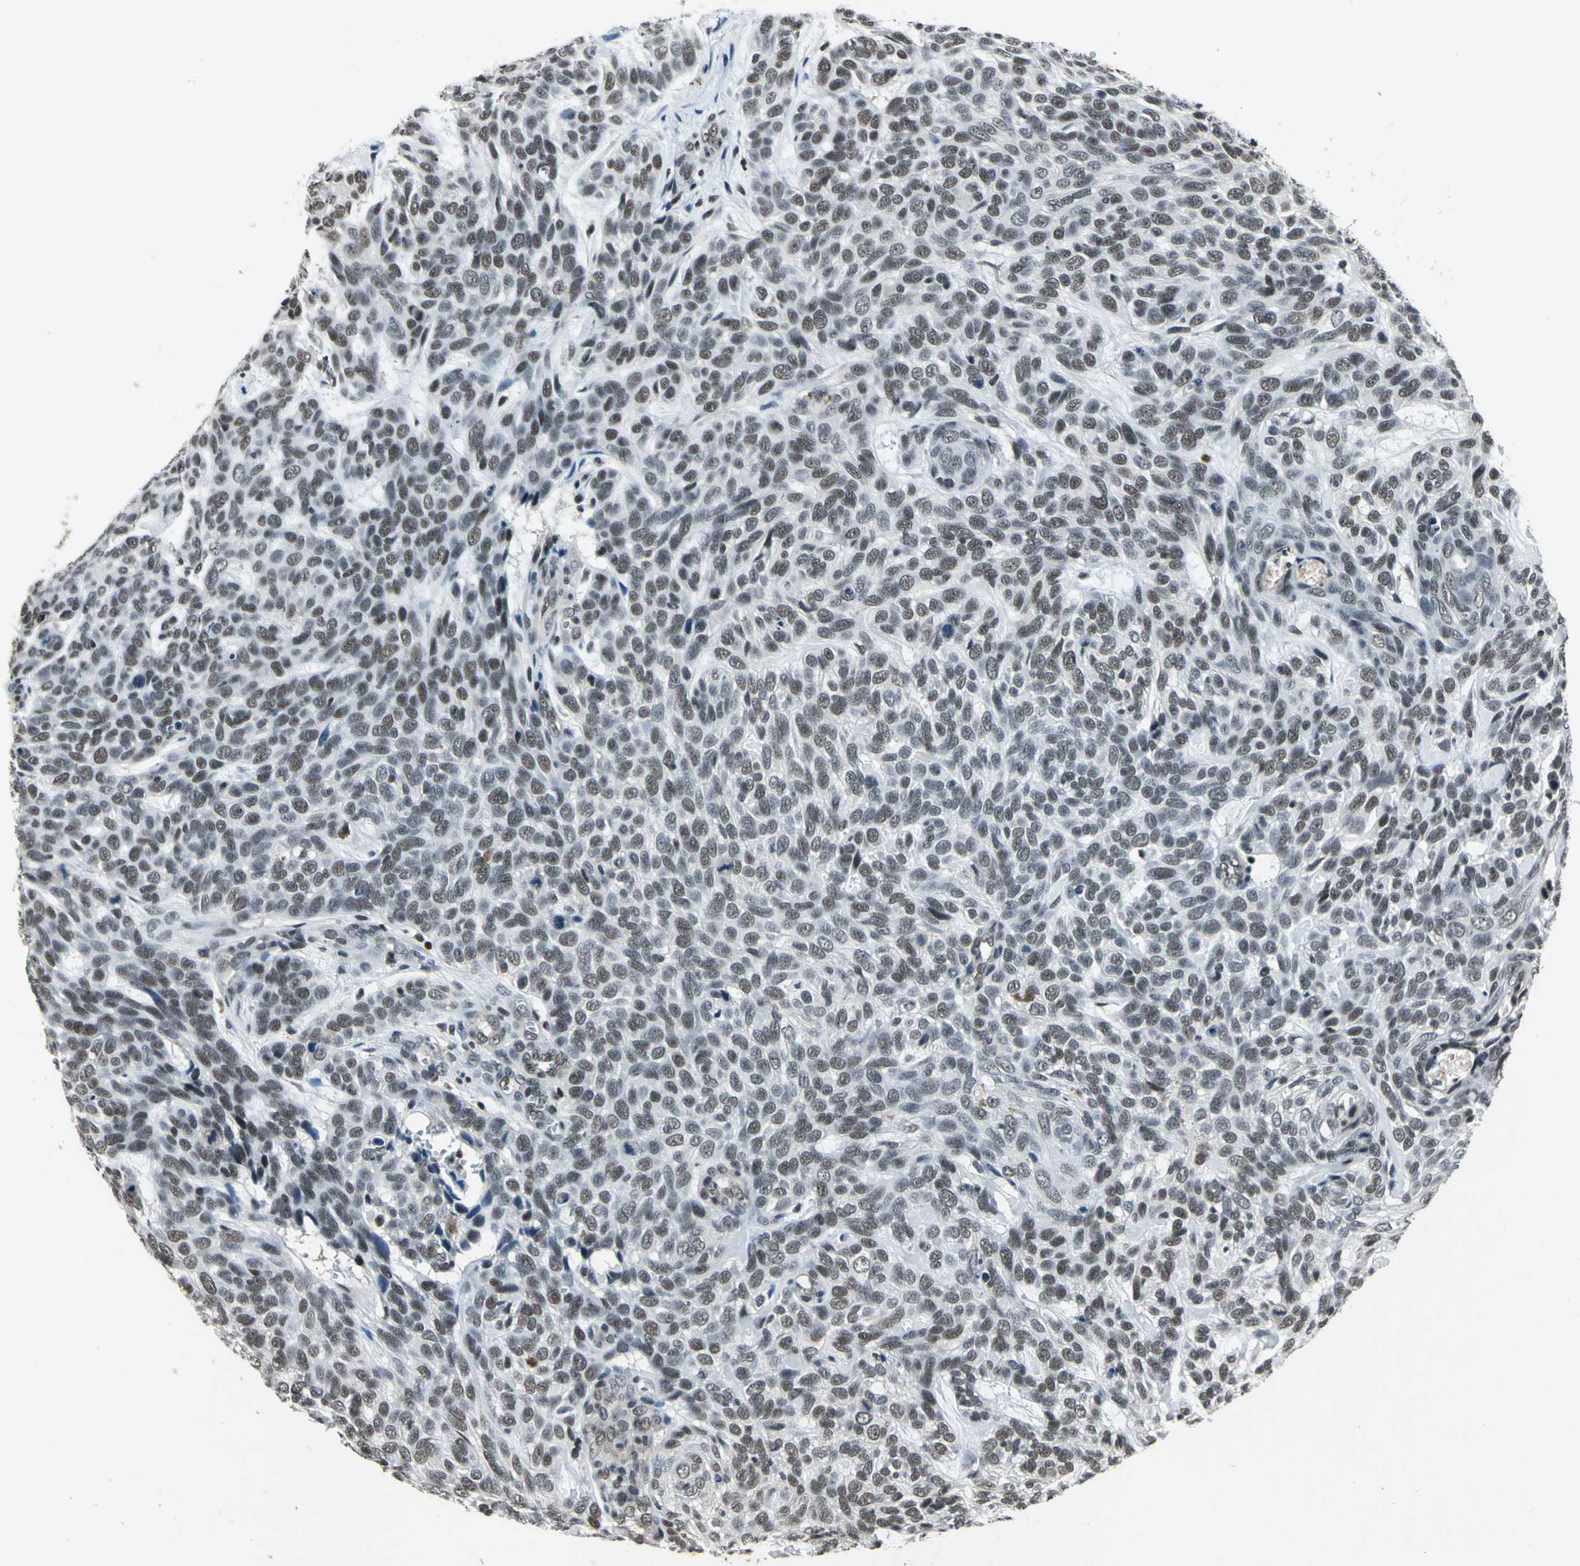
{"staining": {"intensity": "weak", "quantity": "25%-75%", "location": "nuclear"}, "tissue": "skin cancer", "cell_type": "Tumor cells", "image_type": "cancer", "snomed": [{"axis": "morphology", "description": "Basal cell carcinoma"}, {"axis": "topography", "description": "Skin"}], "caption": "Protein expression analysis of human basal cell carcinoma (skin) reveals weak nuclear positivity in about 25%-75% of tumor cells. (DAB IHC with brightfield microscopy, high magnification).", "gene": "NR2C2", "patient": {"sex": "male", "age": 87}}